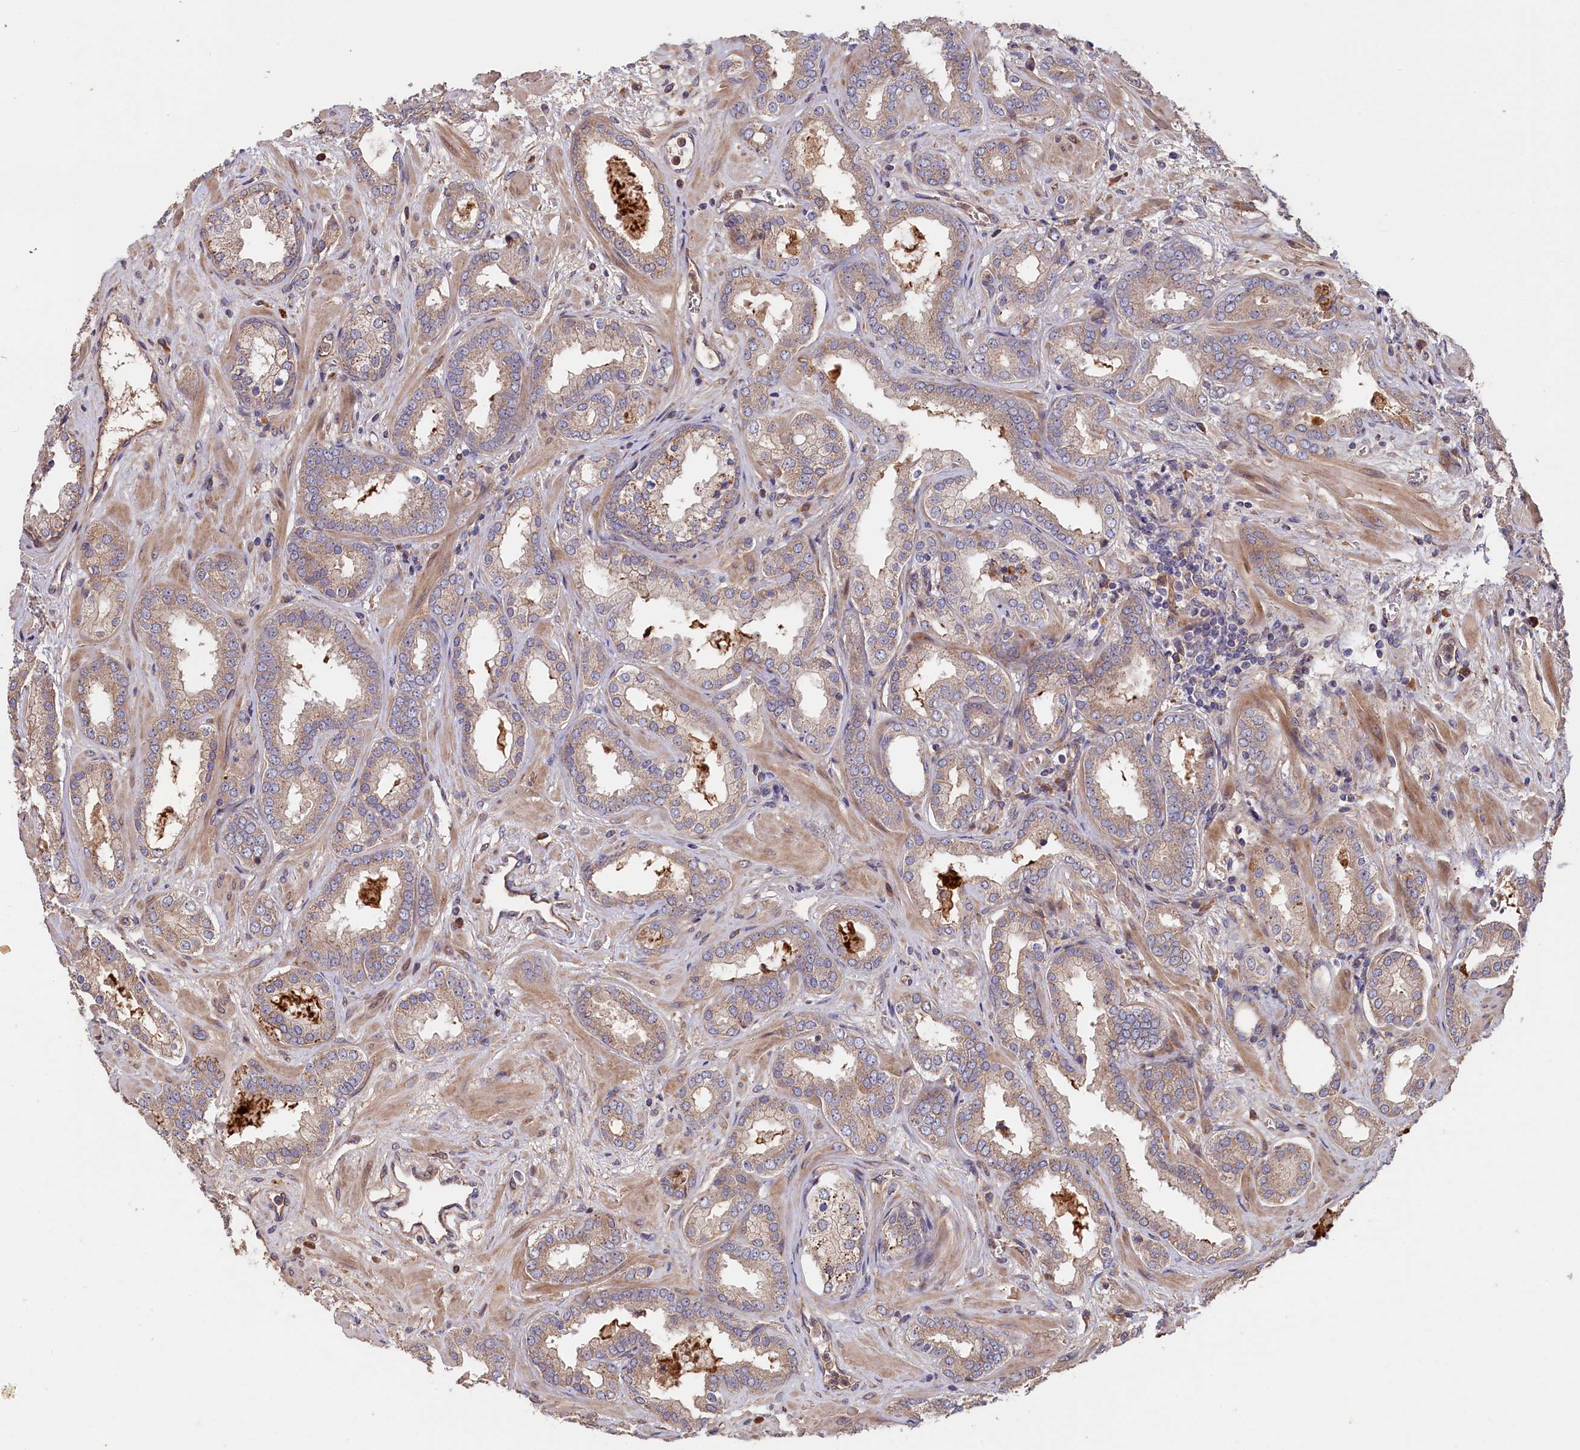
{"staining": {"intensity": "weak", "quantity": "25%-75%", "location": "cytoplasmic/membranous"}, "tissue": "prostate cancer", "cell_type": "Tumor cells", "image_type": "cancer", "snomed": [{"axis": "morphology", "description": "Adenocarcinoma, High grade"}, {"axis": "topography", "description": "Prostate"}], "caption": "Brown immunohistochemical staining in human high-grade adenocarcinoma (prostate) exhibits weak cytoplasmic/membranous expression in about 25%-75% of tumor cells. The protein is shown in brown color, while the nuclei are stained blue.", "gene": "GREB1L", "patient": {"sex": "male", "age": 64}}